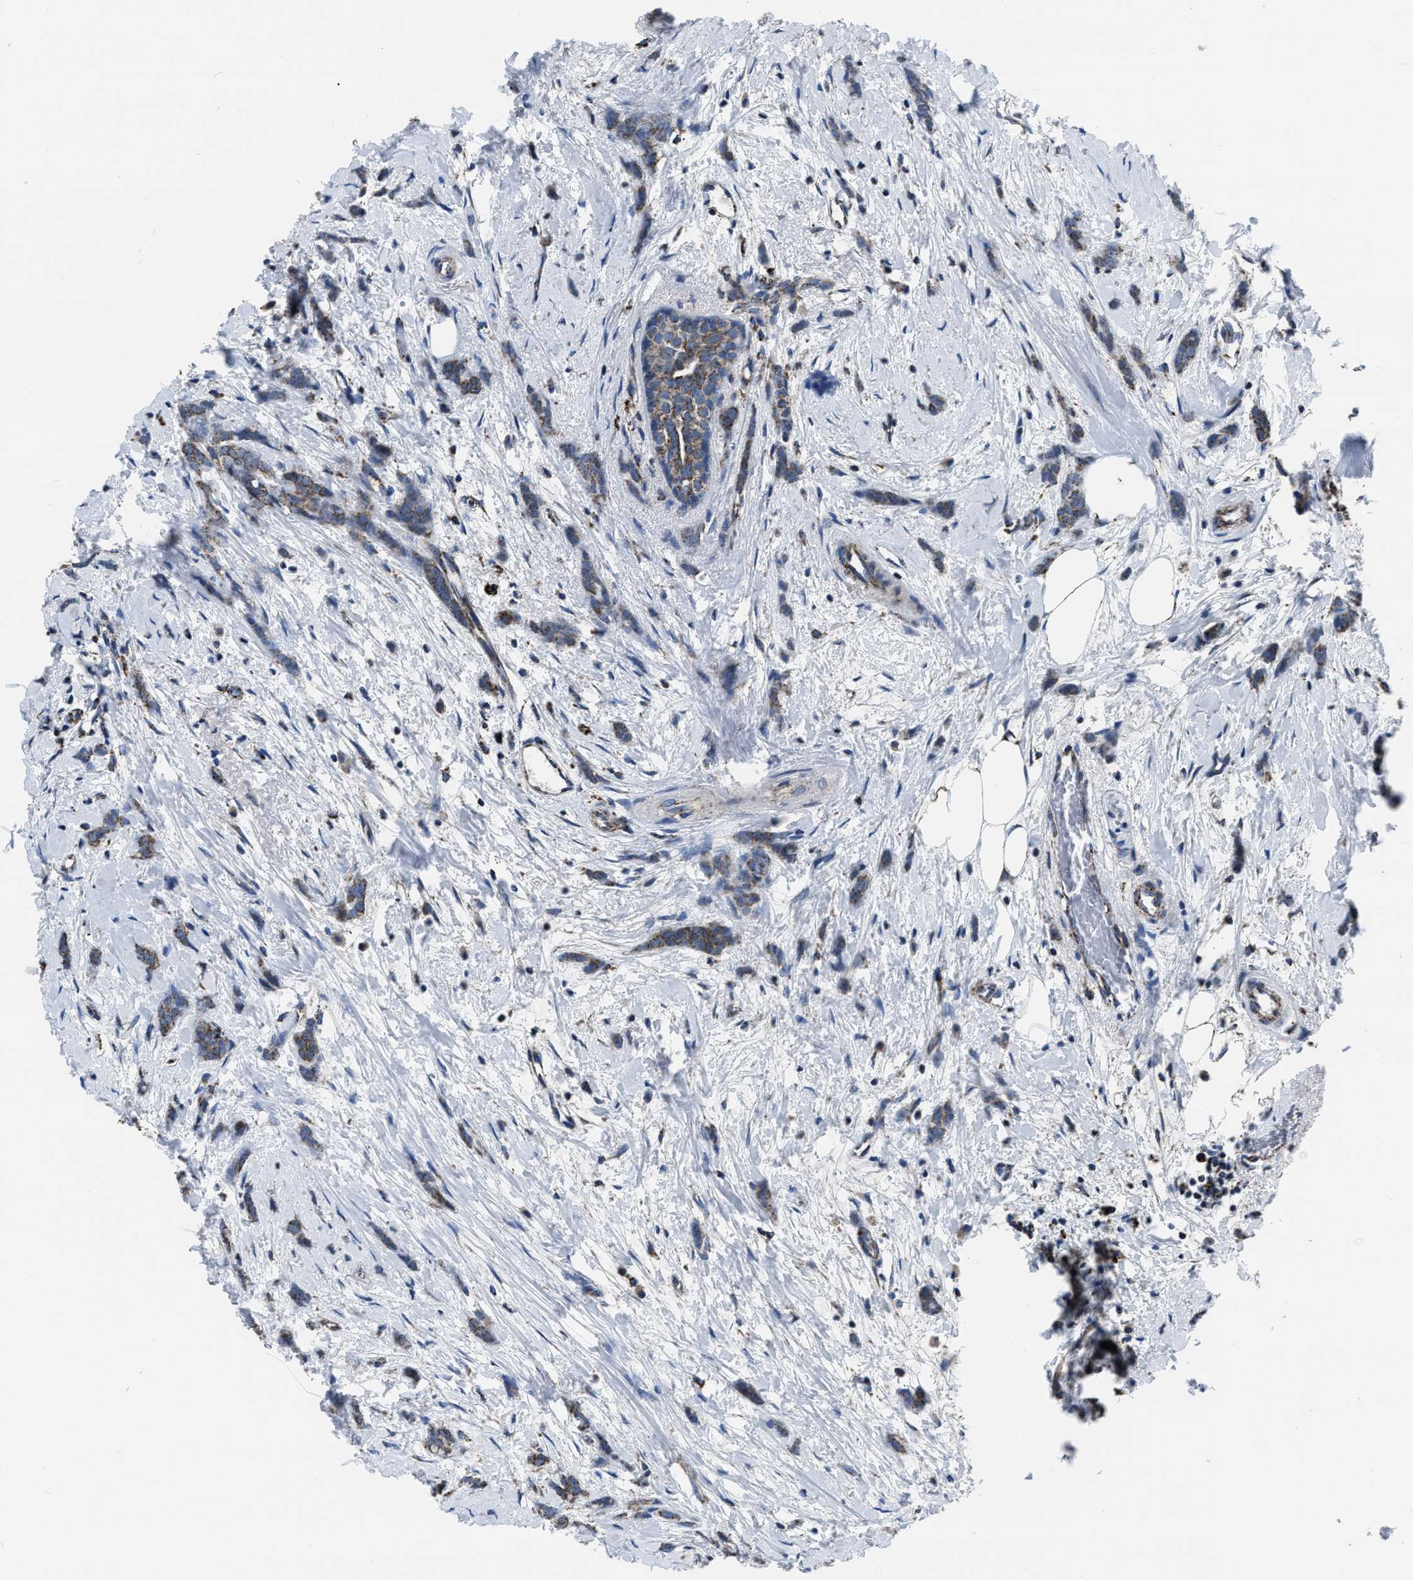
{"staining": {"intensity": "moderate", "quantity": ">75%", "location": "cytoplasmic/membranous"}, "tissue": "breast cancer", "cell_type": "Tumor cells", "image_type": "cancer", "snomed": [{"axis": "morphology", "description": "Lobular carcinoma, in situ"}, {"axis": "morphology", "description": "Lobular carcinoma"}, {"axis": "topography", "description": "Breast"}], "caption": "High-magnification brightfield microscopy of breast lobular carcinoma stained with DAB (brown) and counterstained with hematoxylin (blue). tumor cells exhibit moderate cytoplasmic/membranous positivity is present in approximately>75% of cells.", "gene": "NSD3", "patient": {"sex": "female", "age": 41}}